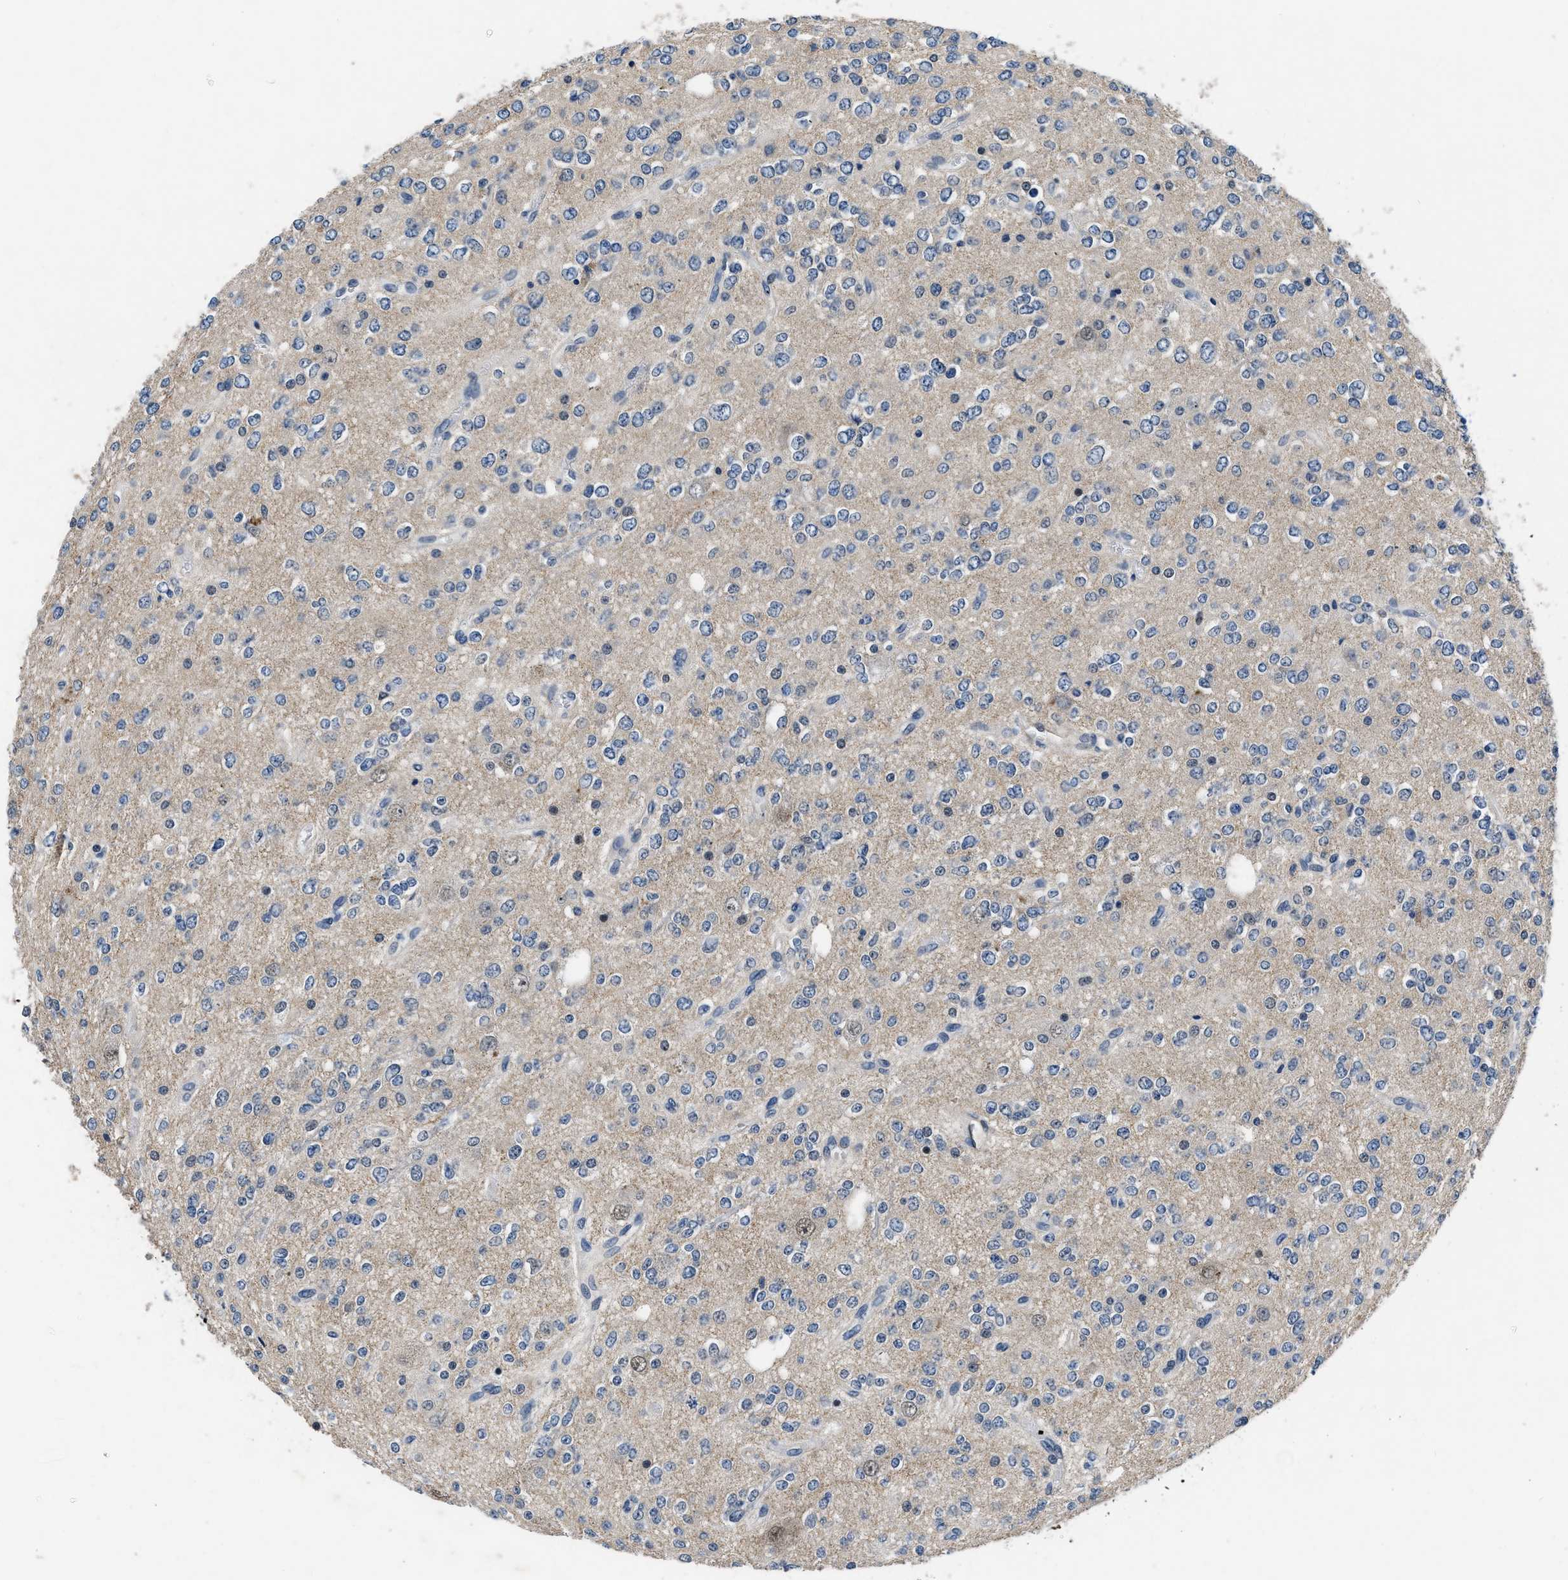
{"staining": {"intensity": "negative", "quantity": "none", "location": "none"}, "tissue": "glioma", "cell_type": "Tumor cells", "image_type": "cancer", "snomed": [{"axis": "morphology", "description": "Glioma, malignant, Low grade"}, {"axis": "topography", "description": "Brain"}], "caption": "IHC photomicrograph of human glioma stained for a protein (brown), which displays no staining in tumor cells. (DAB (3,3'-diaminobenzidine) immunohistochemistry, high magnification).", "gene": "LANCL2", "patient": {"sex": "male", "age": 38}}